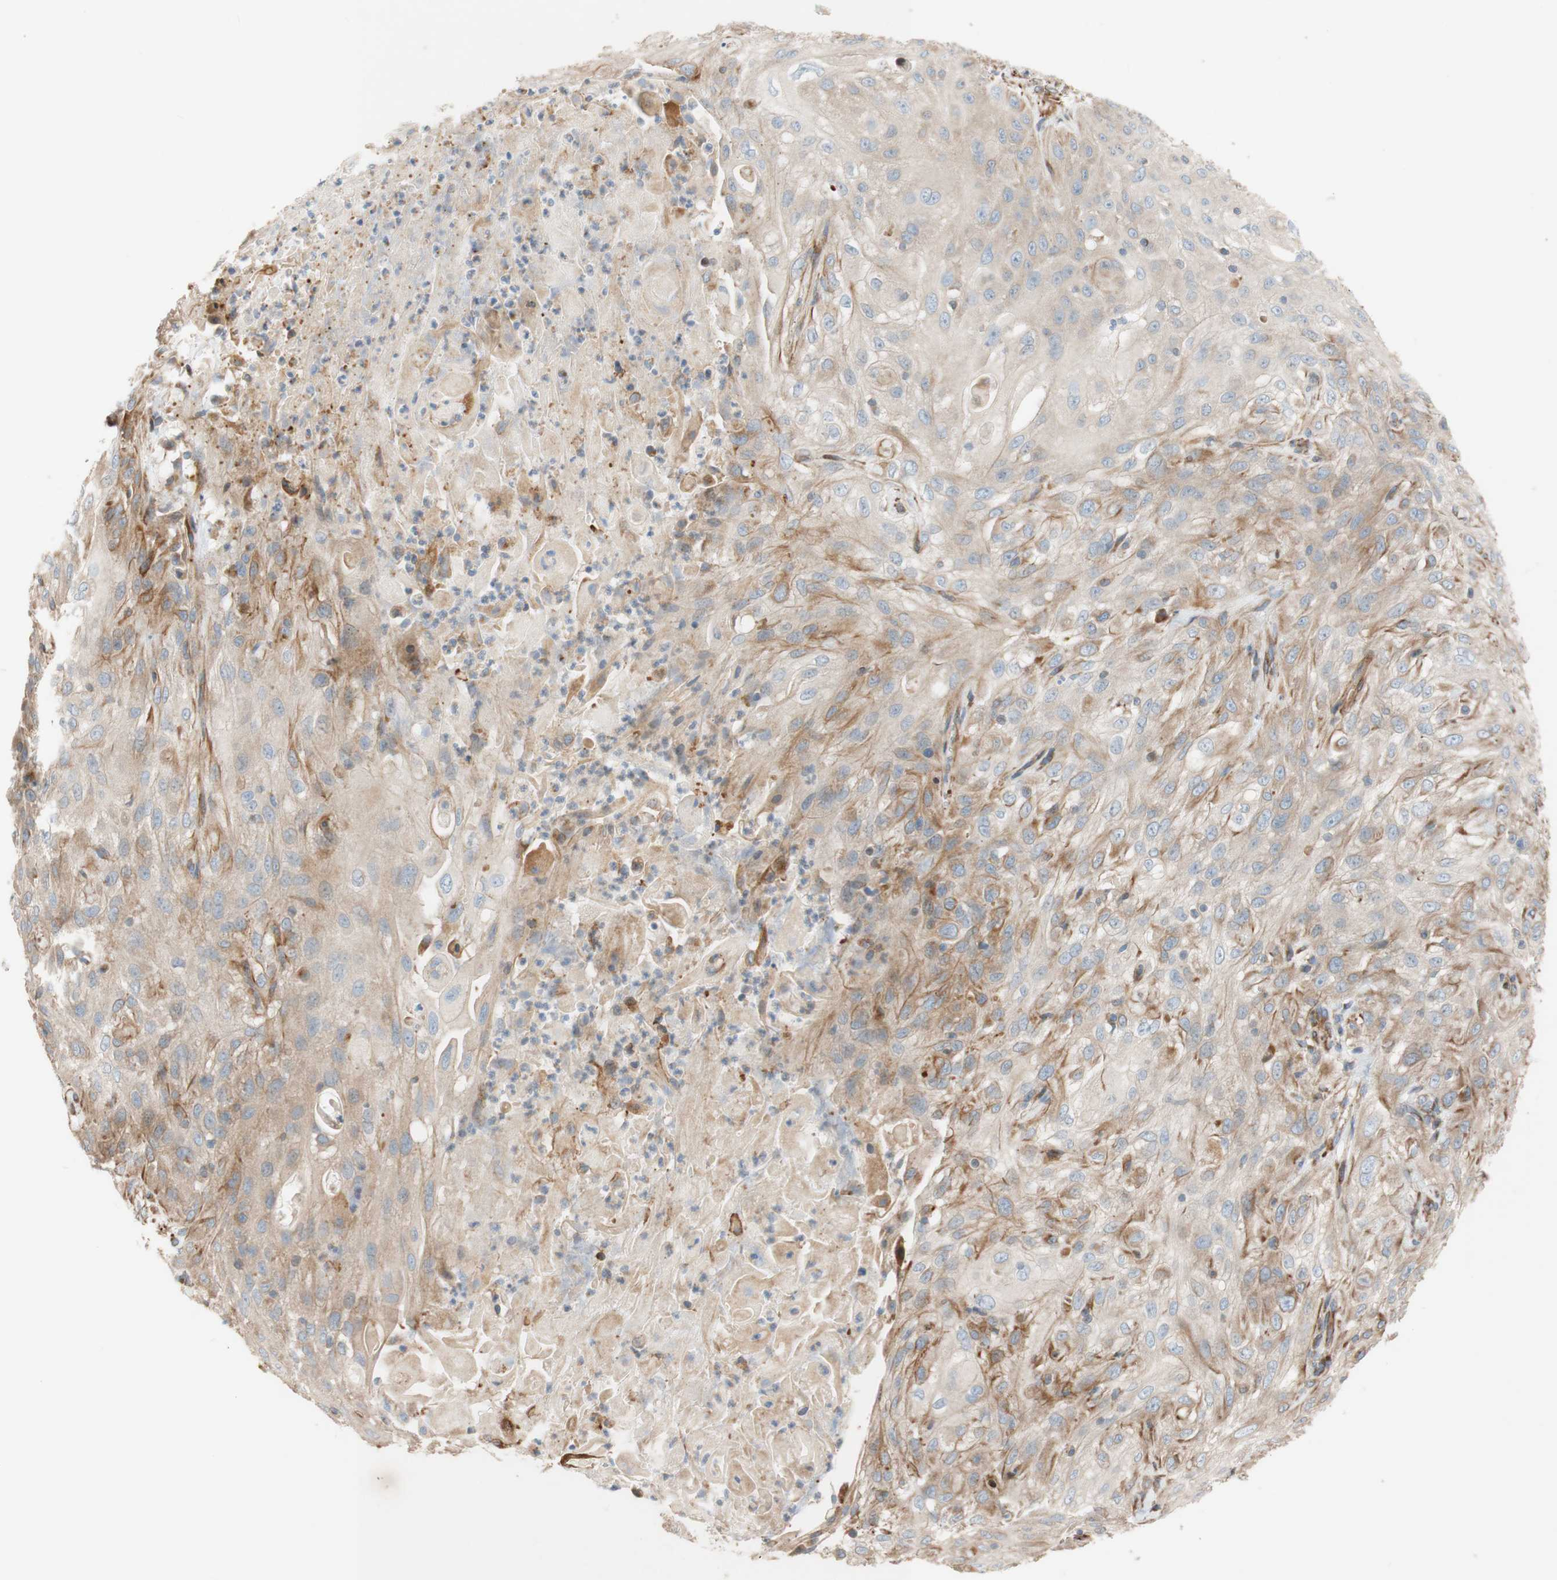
{"staining": {"intensity": "moderate", "quantity": ">75%", "location": "cytoplasmic/membranous"}, "tissue": "skin cancer", "cell_type": "Tumor cells", "image_type": "cancer", "snomed": [{"axis": "morphology", "description": "Squamous cell carcinoma, NOS"}, {"axis": "topography", "description": "Skin"}], "caption": "Skin cancer (squamous cell carcinoma) stained with a brown dye exhibits moderate cytoplasmic/membranous positive positivity in about >75% of tumor cells.", "gene": "C1orf43", "patient": {"sex": "male", "age": 75}}